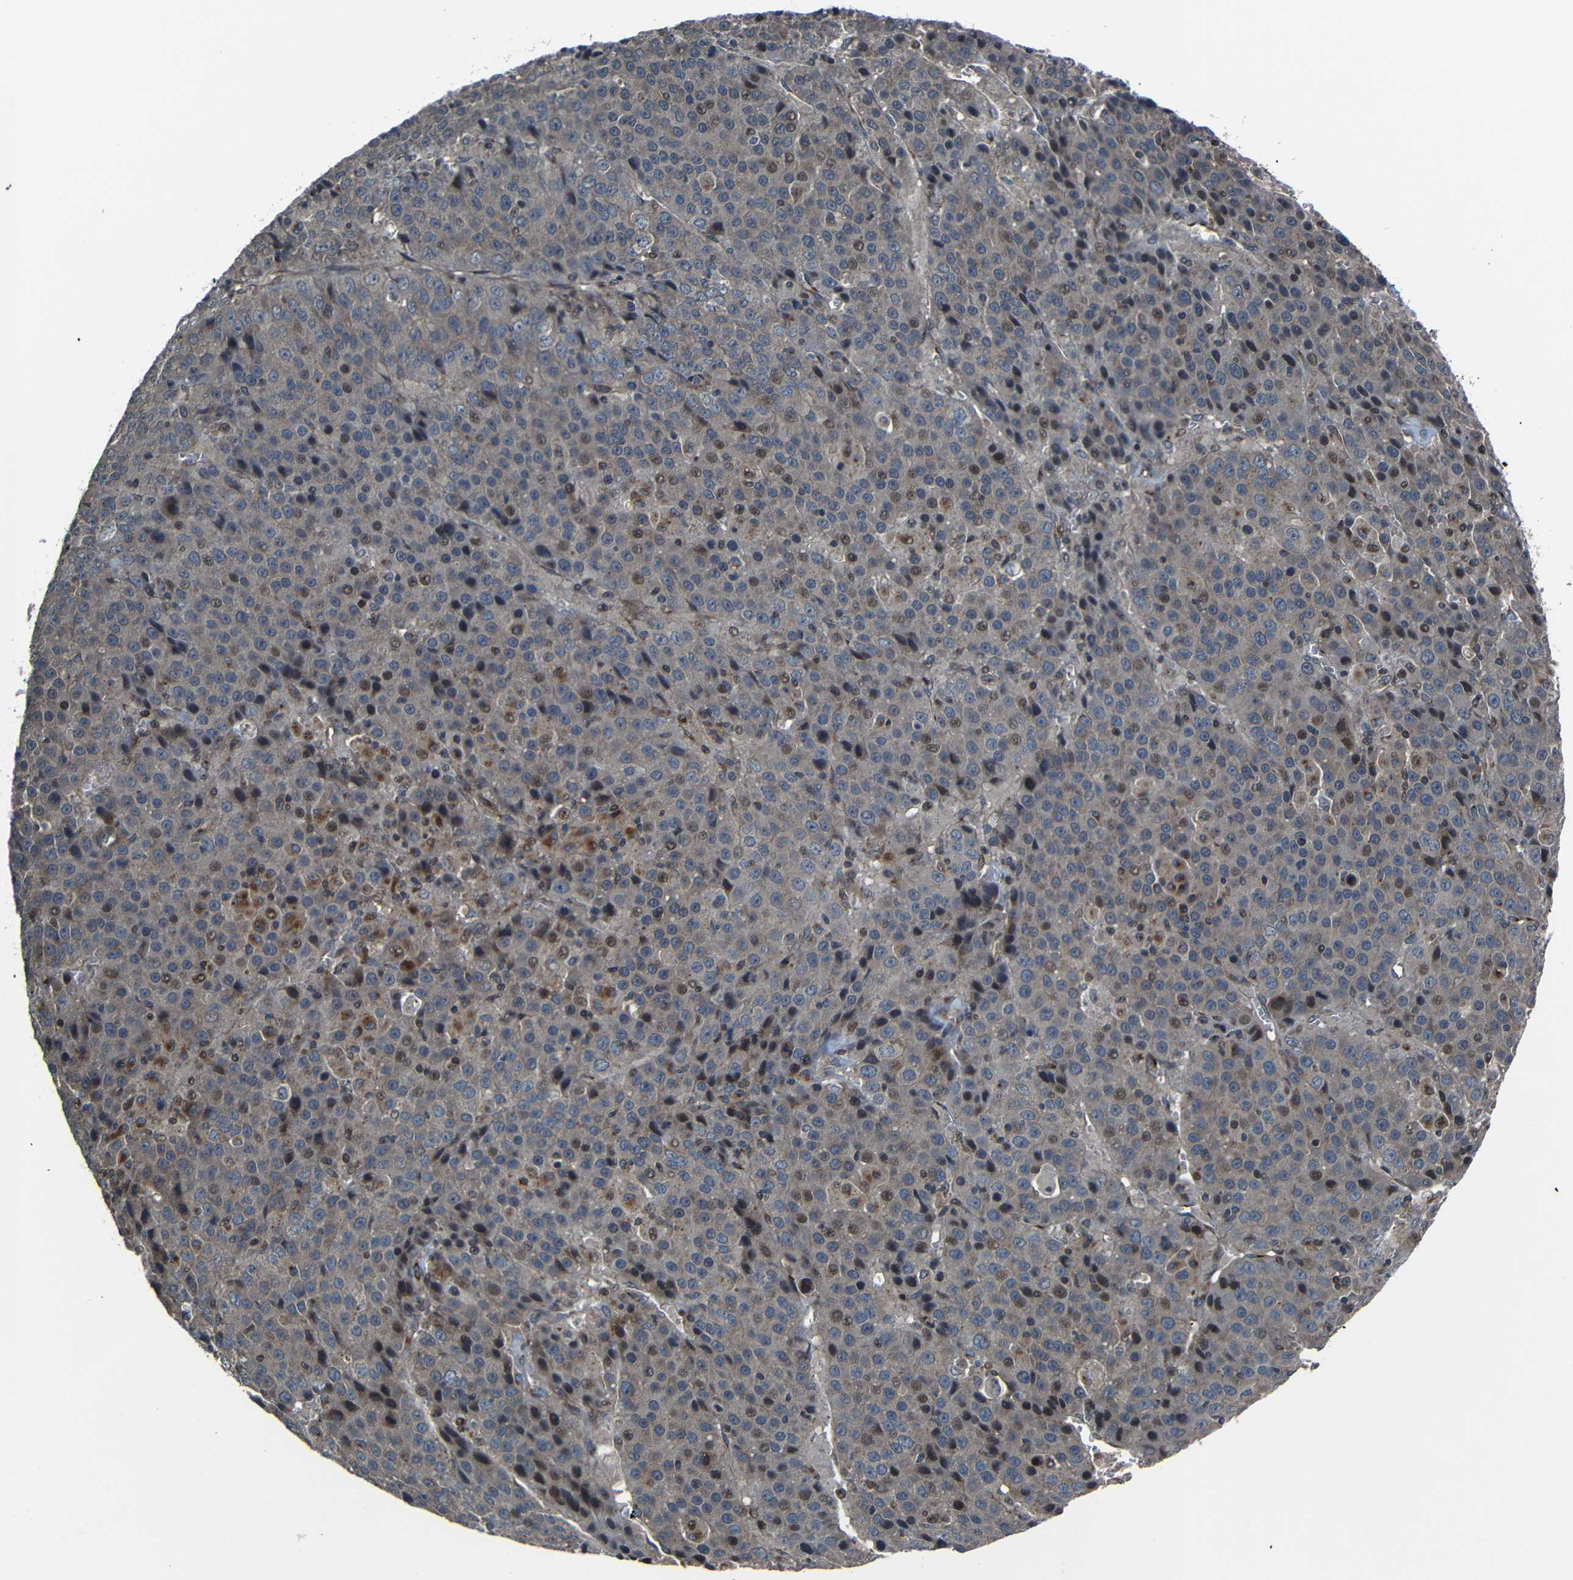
{"staining": {"intensity": "weak", "quantity": ">75%", "location": "cytoplasmic/membranous,nuclear"}, "tissue": "liver cancer", "cell_type": "Tumor cells", "image_type": "cancer", "snomed": [{"axis": "morphology", "description": "Carcinoma, Hepatocellular, NOS"}, {"axis": "topography", "description": "Liver"}], "caption": "Immunohistochemistry (IHC) (DAB (3,3'-diaminobenzidine)) staining of hepatocellular carcinoma (liver) demonstrates weak cytoplasmic/membranous and nuclear protein expression in approximately >75% of tumor cells. (DAB (3,3'-diaminobenzidine) IHC, brown staining for protein, blue staining for nuclei).", "gene": "AKAP9", "patient": {"sex": "female", "age": 53}}